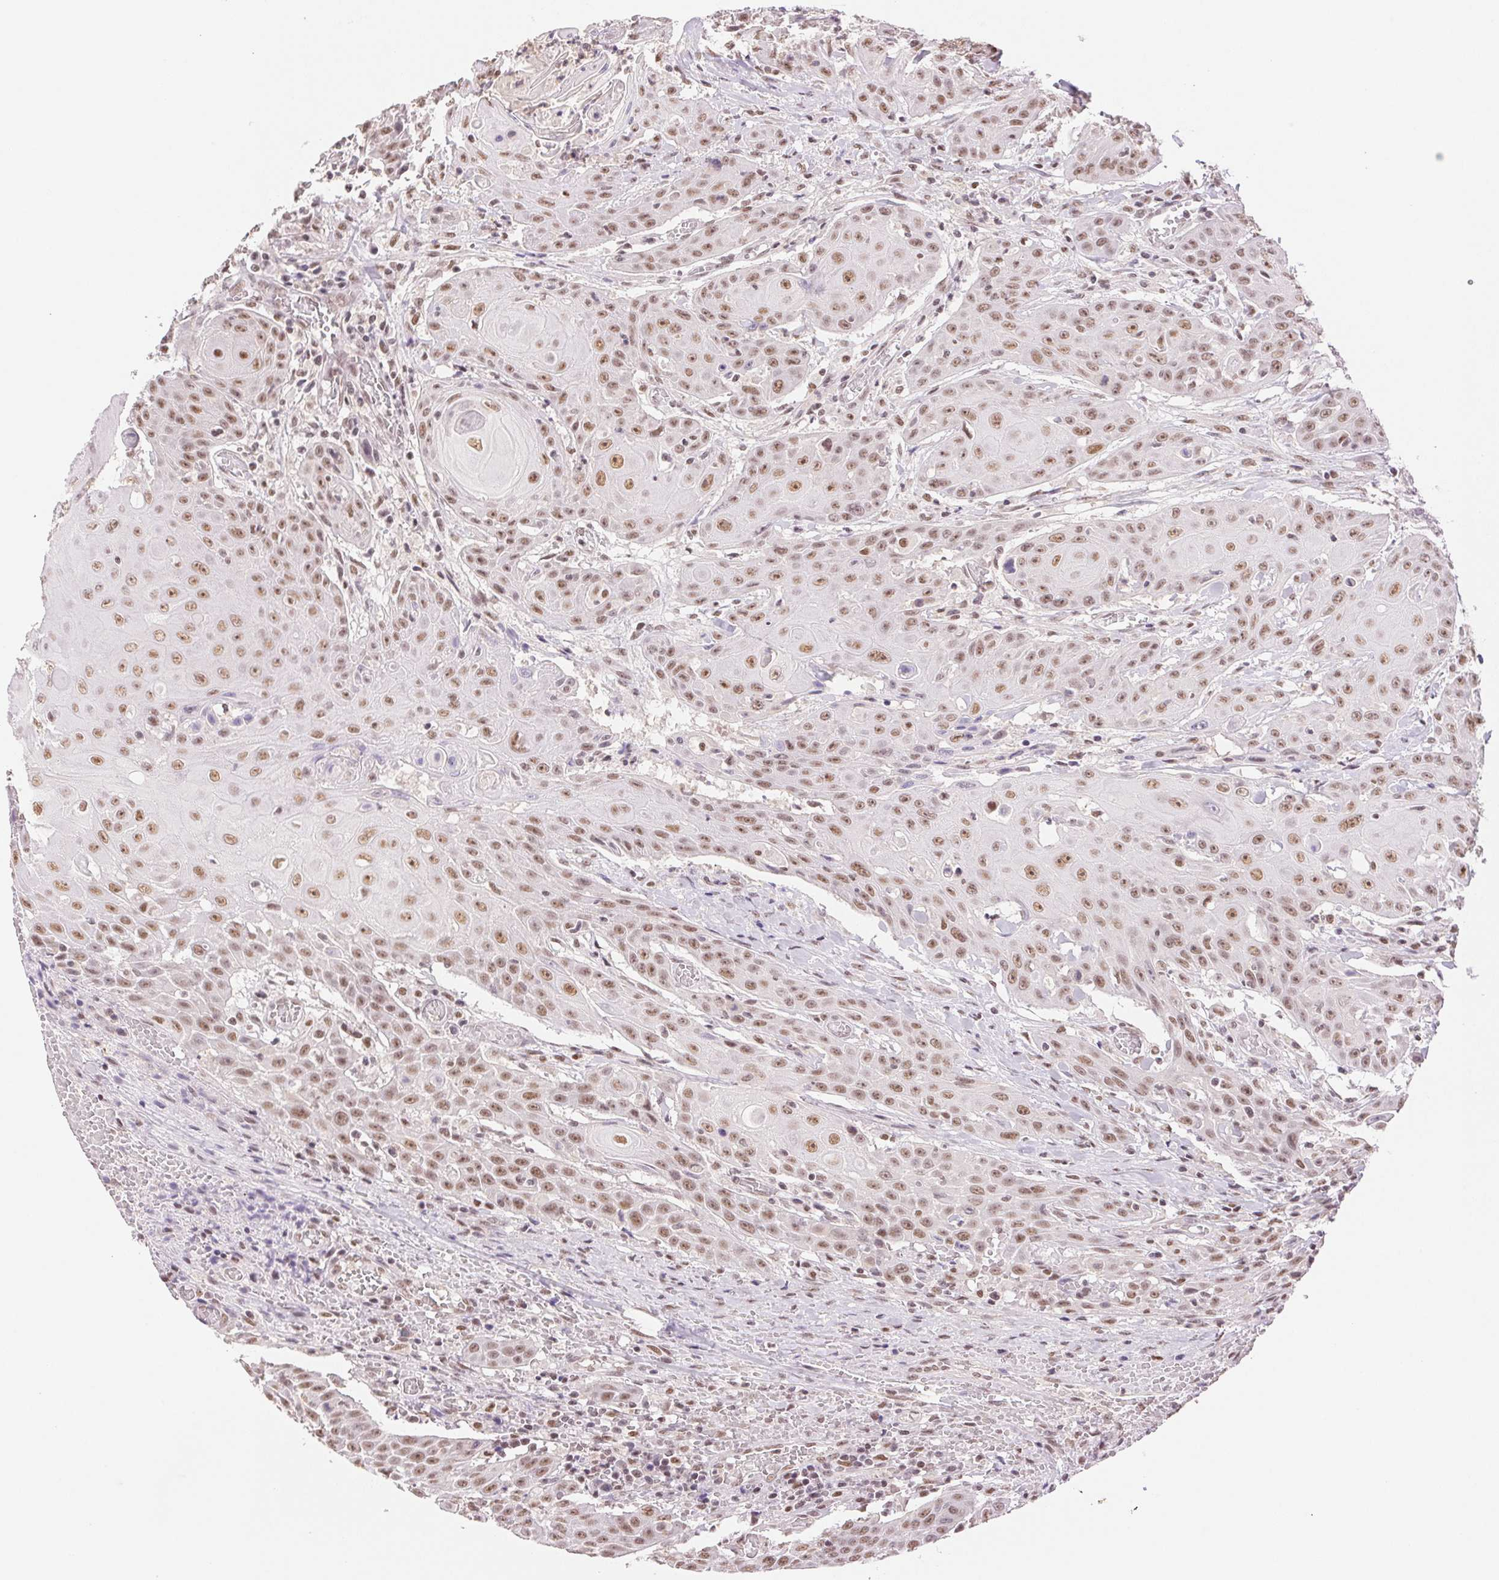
{"staining": {"intensity": "moderate", "quantity": ">75%", "location": "nuclear"}, "tissue": "head and neck cancer", "cell_type": "Tumor cells", "image_type": "cancer", "snomed": [{"axis": "morphology", "description": "Normal tissue, NOS"}, {"axis": "morphology", "description": "Squamous cell carcinoma, NOS"}, {"axis": "topography", "description": "Oral tissue"}, {"axis": "topography", "description": "Head-Neck"}], "caption": "Tumor cells demonstrate medium levels of moderate nuclear expression in approximately >75% of cells in head and neck cancer.", "gene": "RPRD1B", "patient": {"sex": "female", "age": 55}}